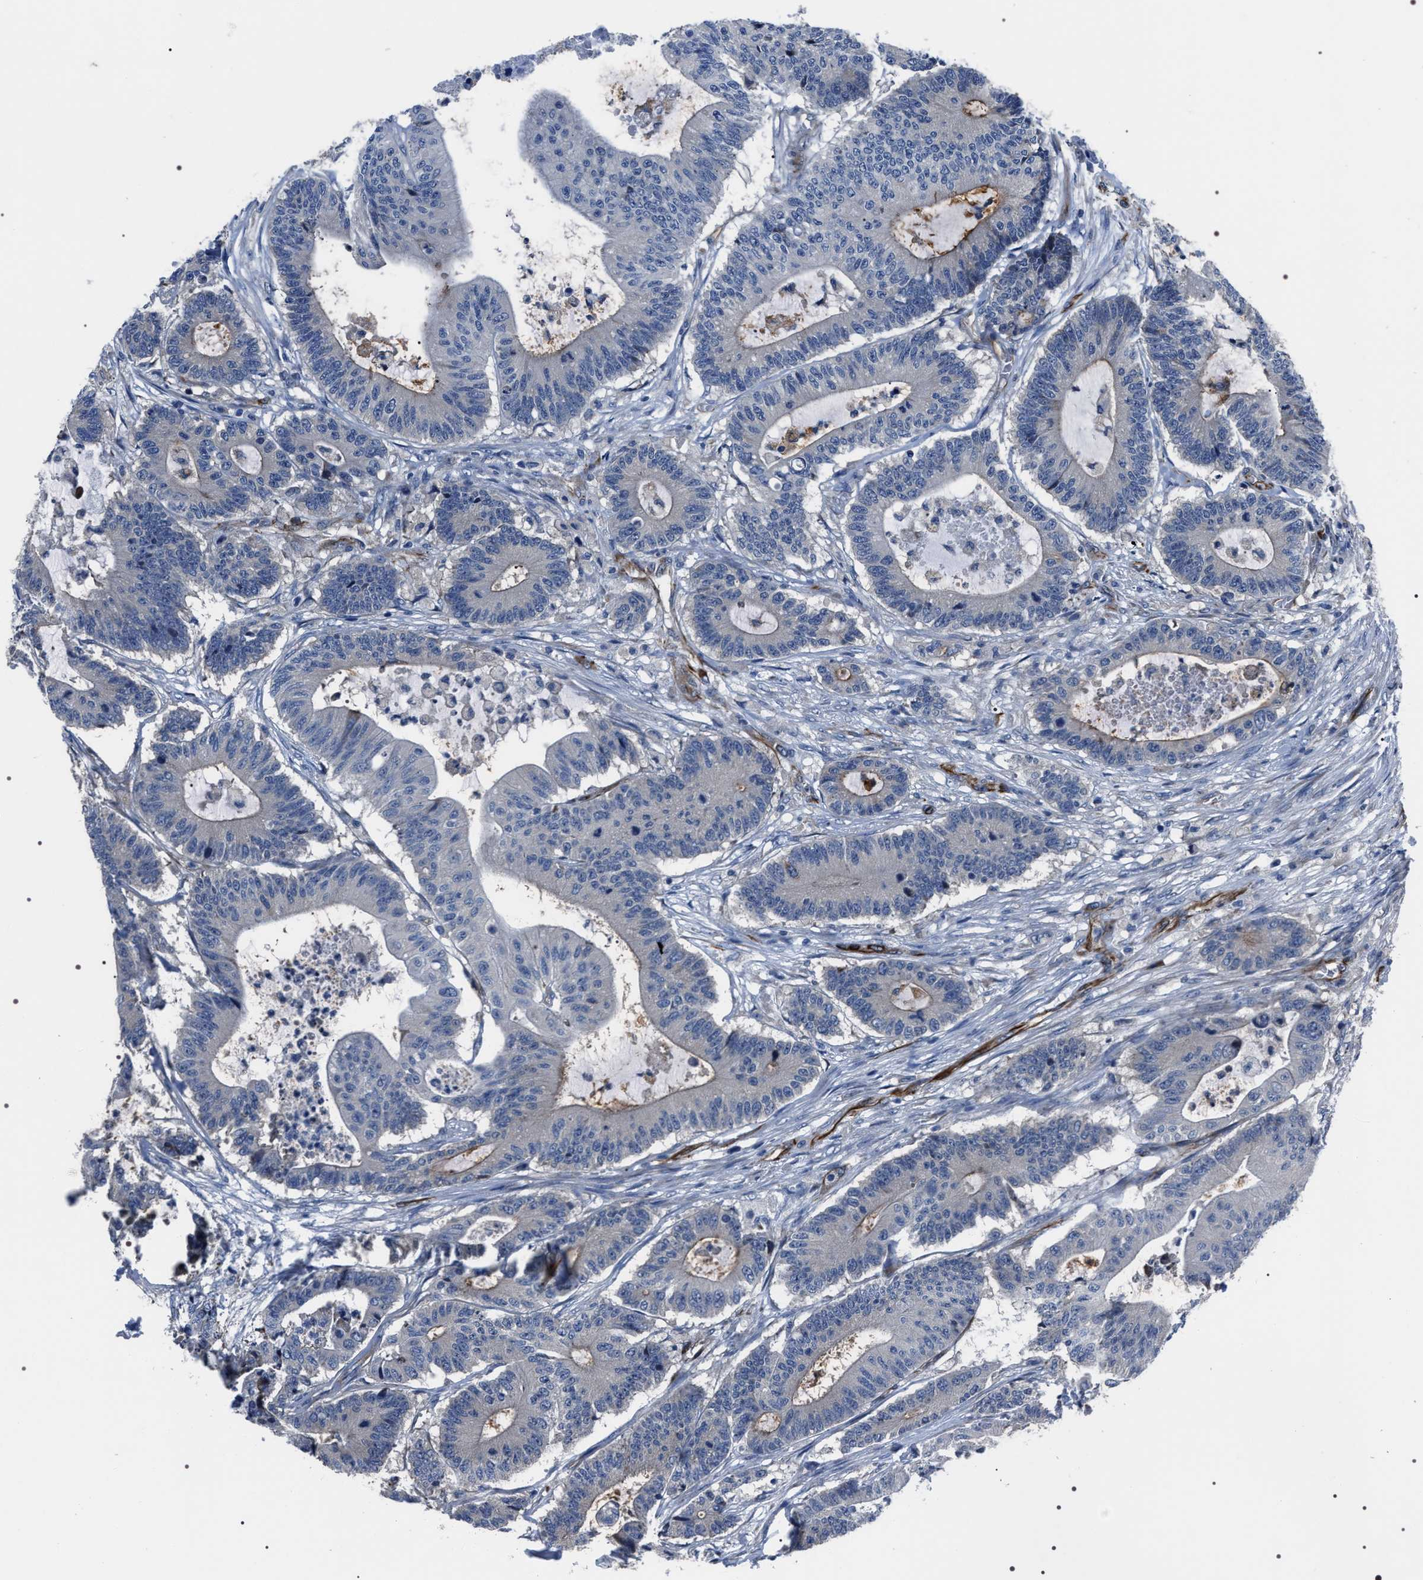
{"staining": {"intensity": "negative", "quantity": "none", "location": "none"}, "tissue": "colorectal cancer", "cell_type": "Tumor cells", "image_type": "cancer", "snomed": [{"axis": "morphology", "description": "Adenocarcinoma, NOS"}, {"axis": "topography", "description": "Colon"}], "caption": "There is no significant positivity in tumor cells of colorectal cancer (adenocarcinoma). (DAB immunohistochemistry, high magnification).", "gene": "PKD1L1", "patient": {"sex": "female", "age": 84}}